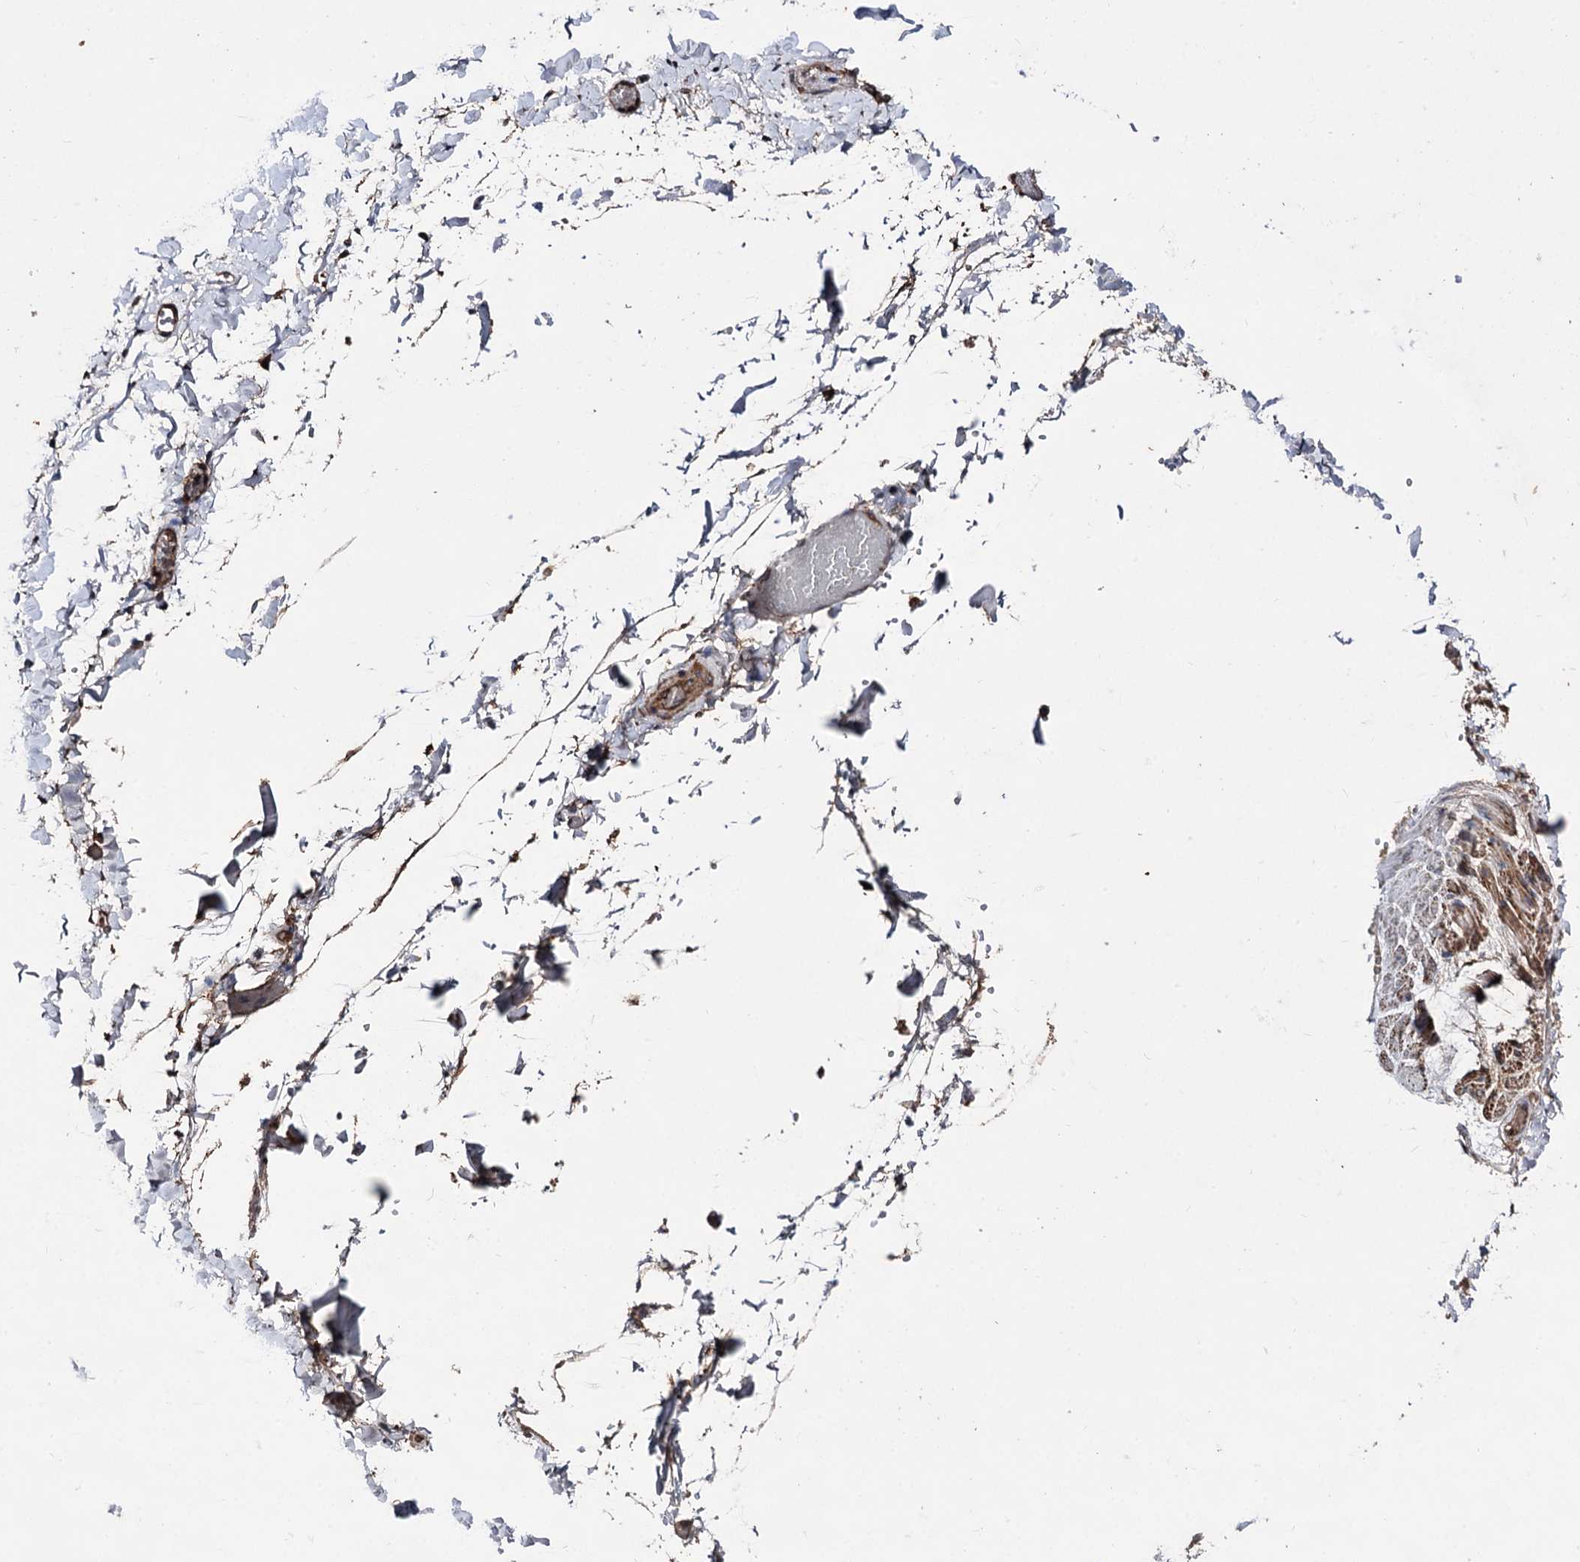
{"staining": {"intensity": "moderate", "quantity": ">75%", "location": "cytoplasmic/membranous"}, "tissue": "adipose tissue", "cell_type": "Adipocytes", "image_type": "normal", "snomed": [{"axis": "morphology", "description": "Normal tissue, NOS"}, {"axis": "topography", "description": "Gallbladder"}, {"axis": "topography", "description": "Peripheral nerve tissue"}], "caption": "The image exhibits immunohistochemical staining of normal adipose tissue. There is moderate cytoplasmic/membranous positivity is appreciated in approximately >75% of adipocytes.", "gene": "TEX9", "patient": {"sex": "male", "age": 38}}